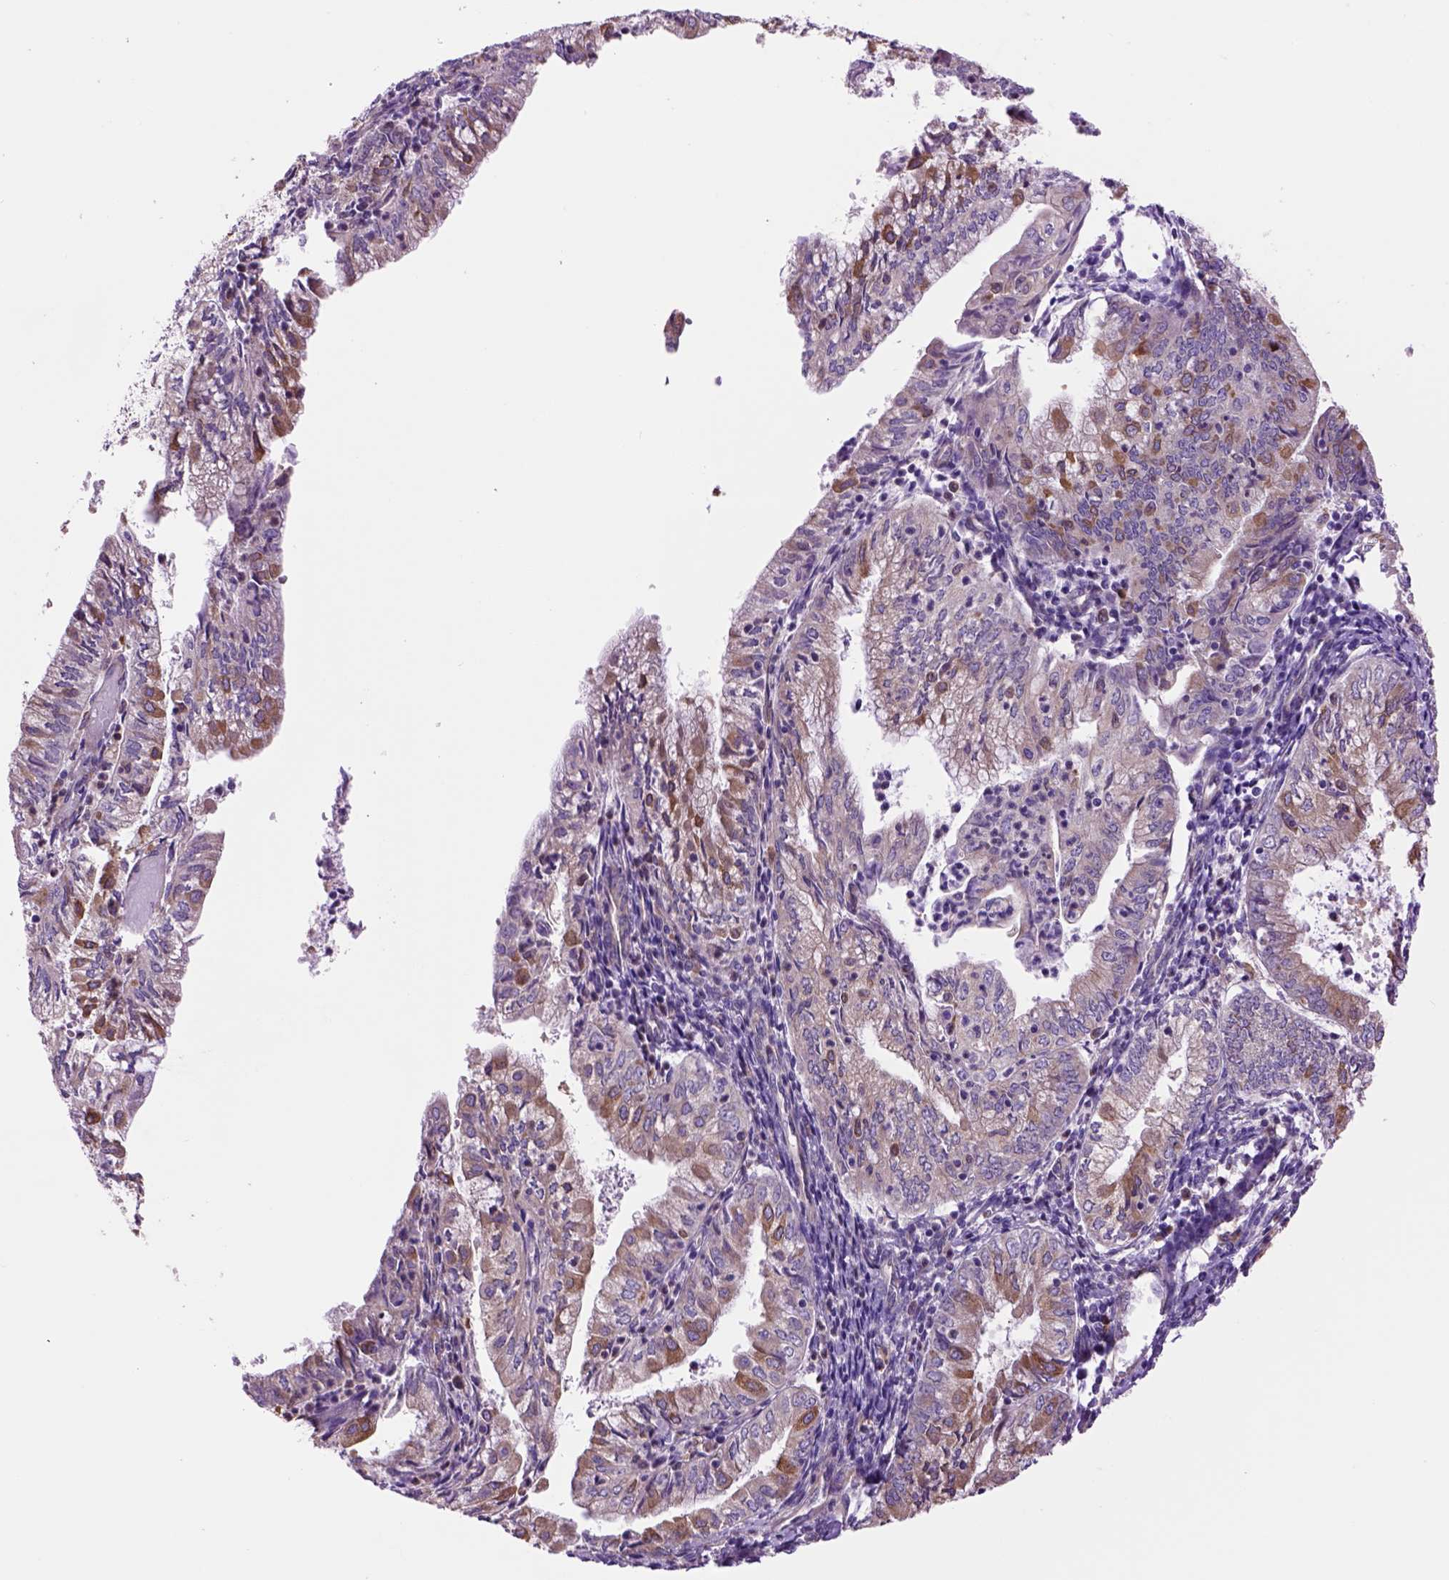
{"staining": {"intensity": "weak", "quantity": "25%-75%", "location": "cytoplasmic/membranous"}, "tissue": "endometrial cancer", "cell_type": "Tumor cells", "image_type": "cancer", "snomed": [{"axis": "morphology", "description": "Adenocarcinoma, NOS"}, {"axis": "topography", "description": "Endometrium"}], "caption": "Tumor cells demonstrate low levels of weak cytoplasmic/membranous positivity in about 25%-75% of cells in endometrial cancer.", "gene": "PIAS3", "patient": {"sex": "female", "age": 55}}